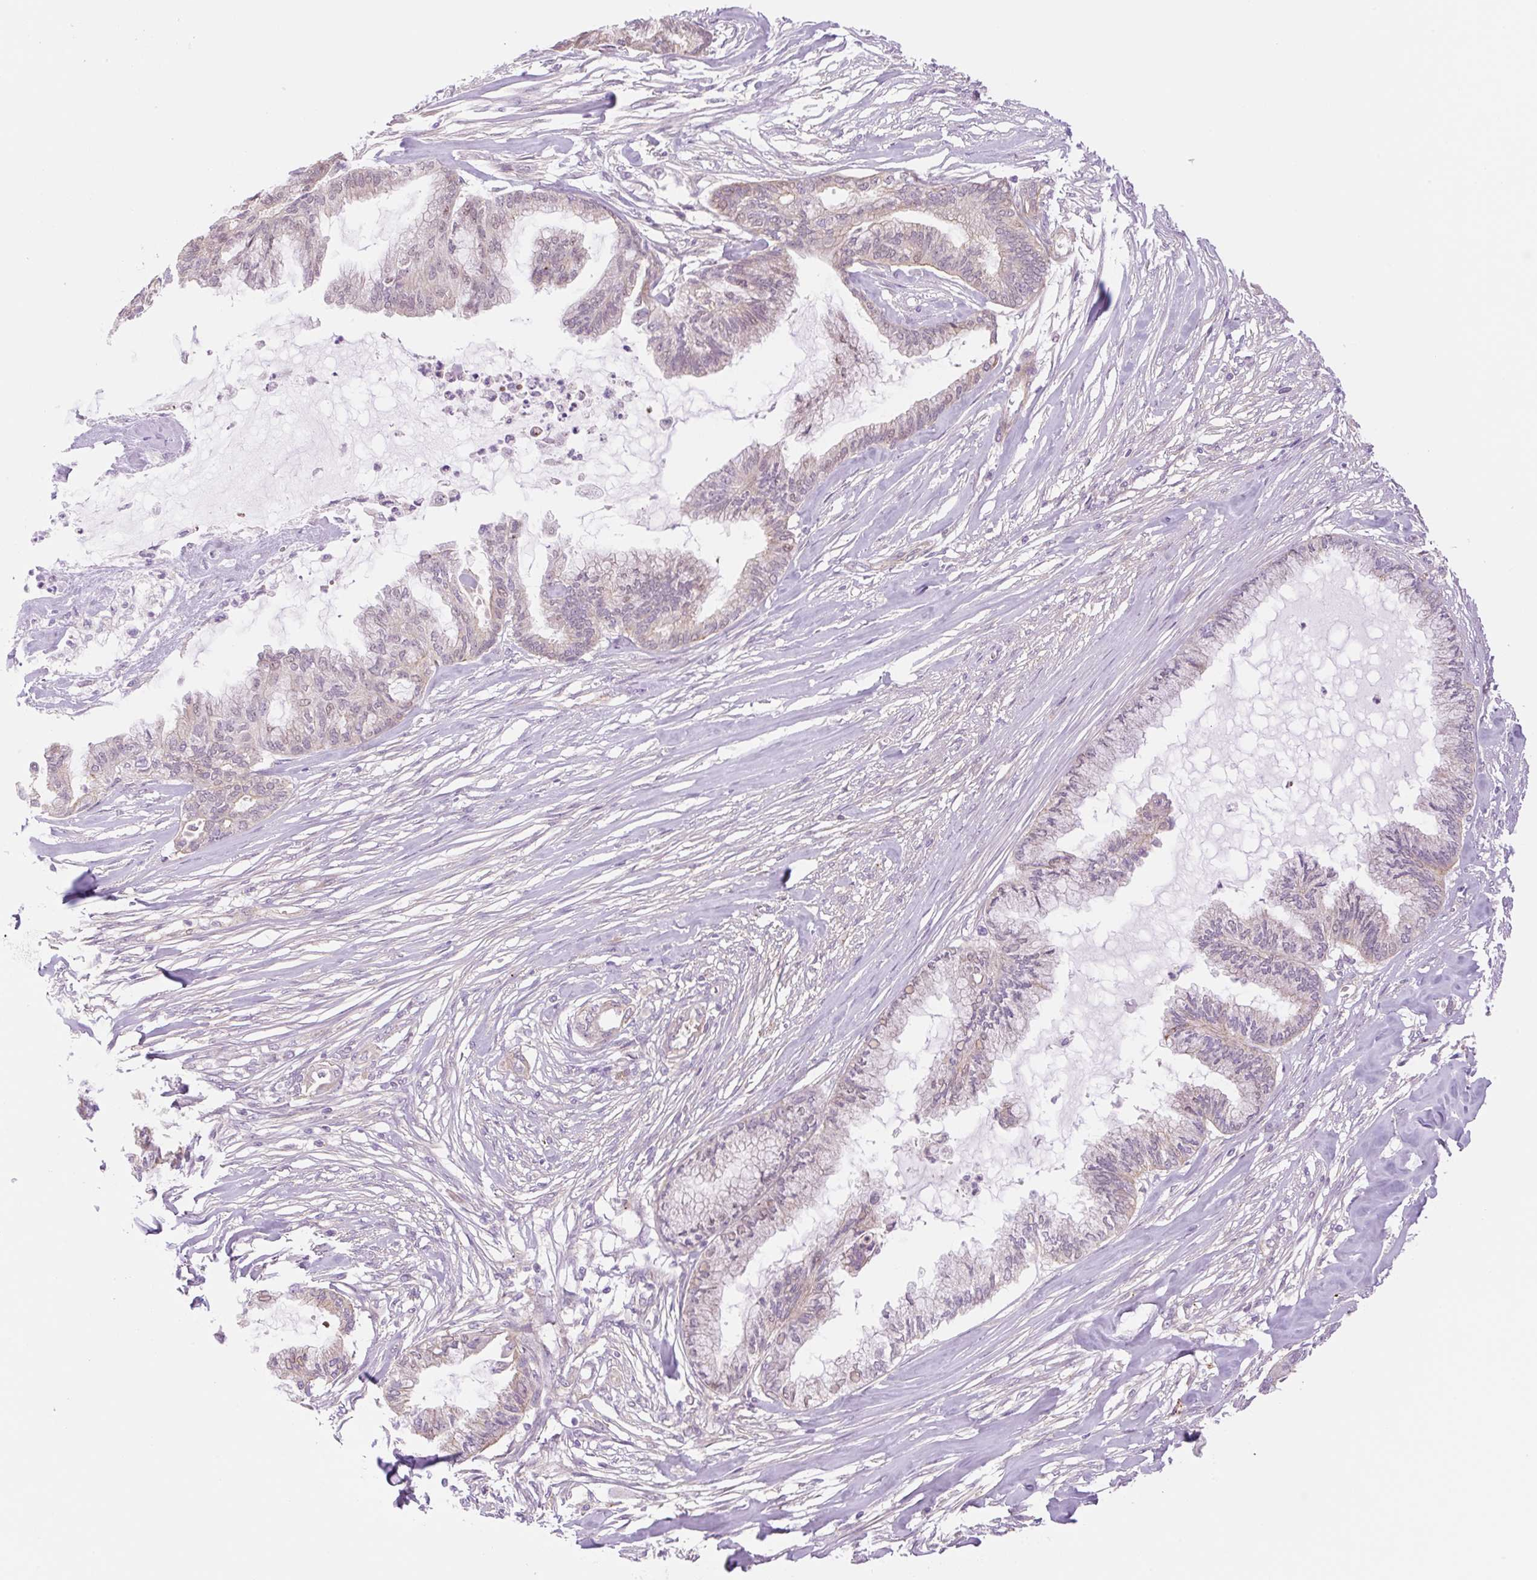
{"staining": {"intensity": "negative", "quantity": "none", "location": "none"}, "tissue": "endometrial cancer", "cell_type": "Tumor cells", "image_type": "cancer", "snomed": [{"axis": "morphology", "description": "Adenocarcinoma, NOS"}, {"axis": "topography", "description": "Endometrium"}], "caption": "The photomicrograph demonstrates no significant expression in tumor cells of endometrial cancer (adenocarcinoma).", "gene": "NLRP5", "patient": {"sex": "female", "age": 86}}